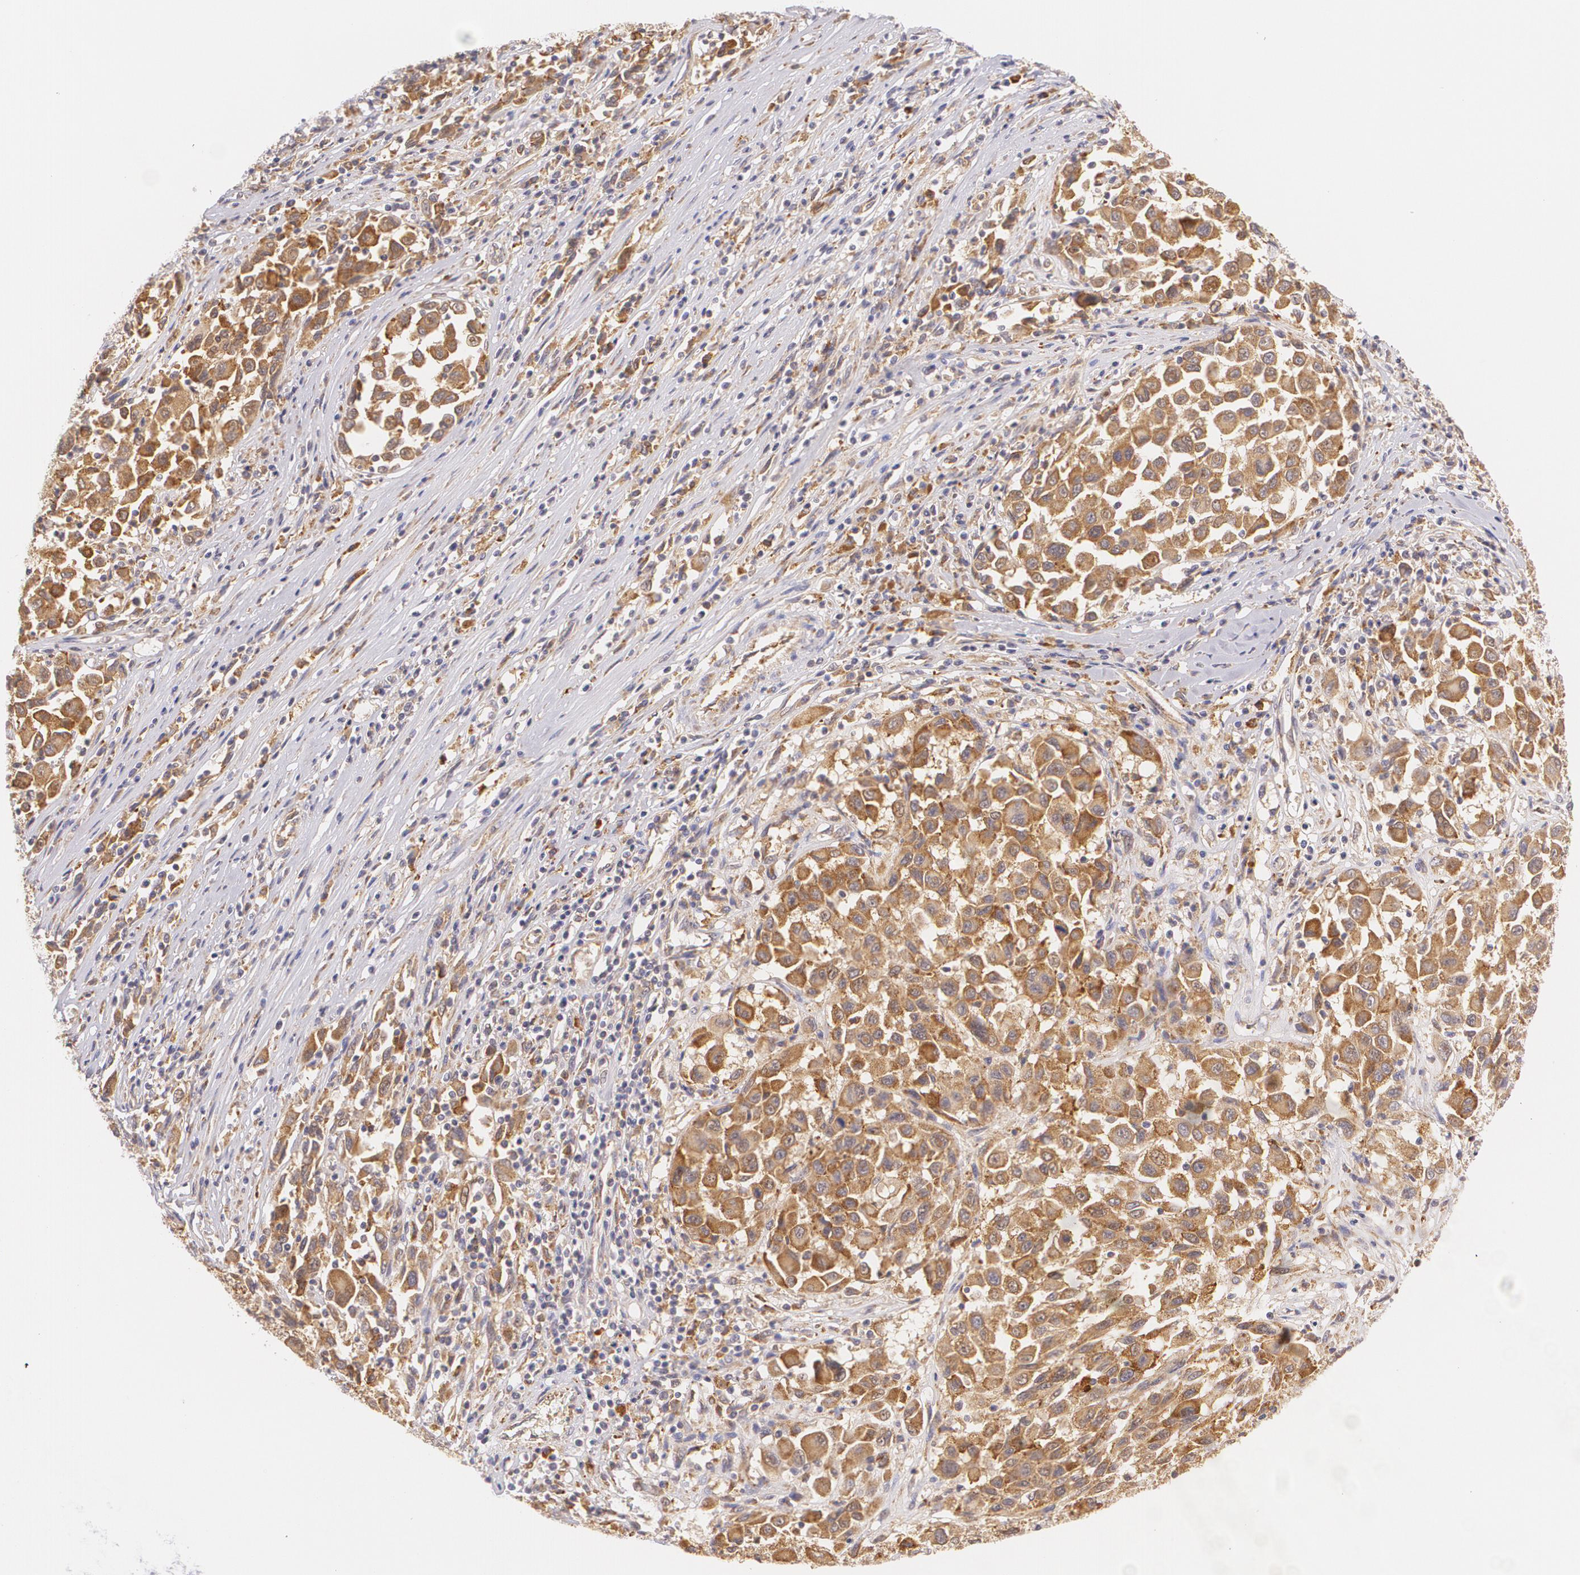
{"staining": {"intensity": "moderate", "quantity": ">75%", "location": "cytoplasmic/membranous"}, "tissue": "melanoma", "cell_type": "Tumor cells", "image_type": "cancer", "snomed": [{"axis": "morphology", "description": "Malignant melanoma, Metastatic site"}, {"axis": "topography", "description": "Lymph node"}], "caption": "Approximately >75% of tumor cells in malignant melanoma (metastatic site) exhibit moderate cytoplasmic/membranous protein expression as visualized by brown immunohistochemical staining.", "gene": "CCL17", "patient": {"sex": "male", "age": 61}}